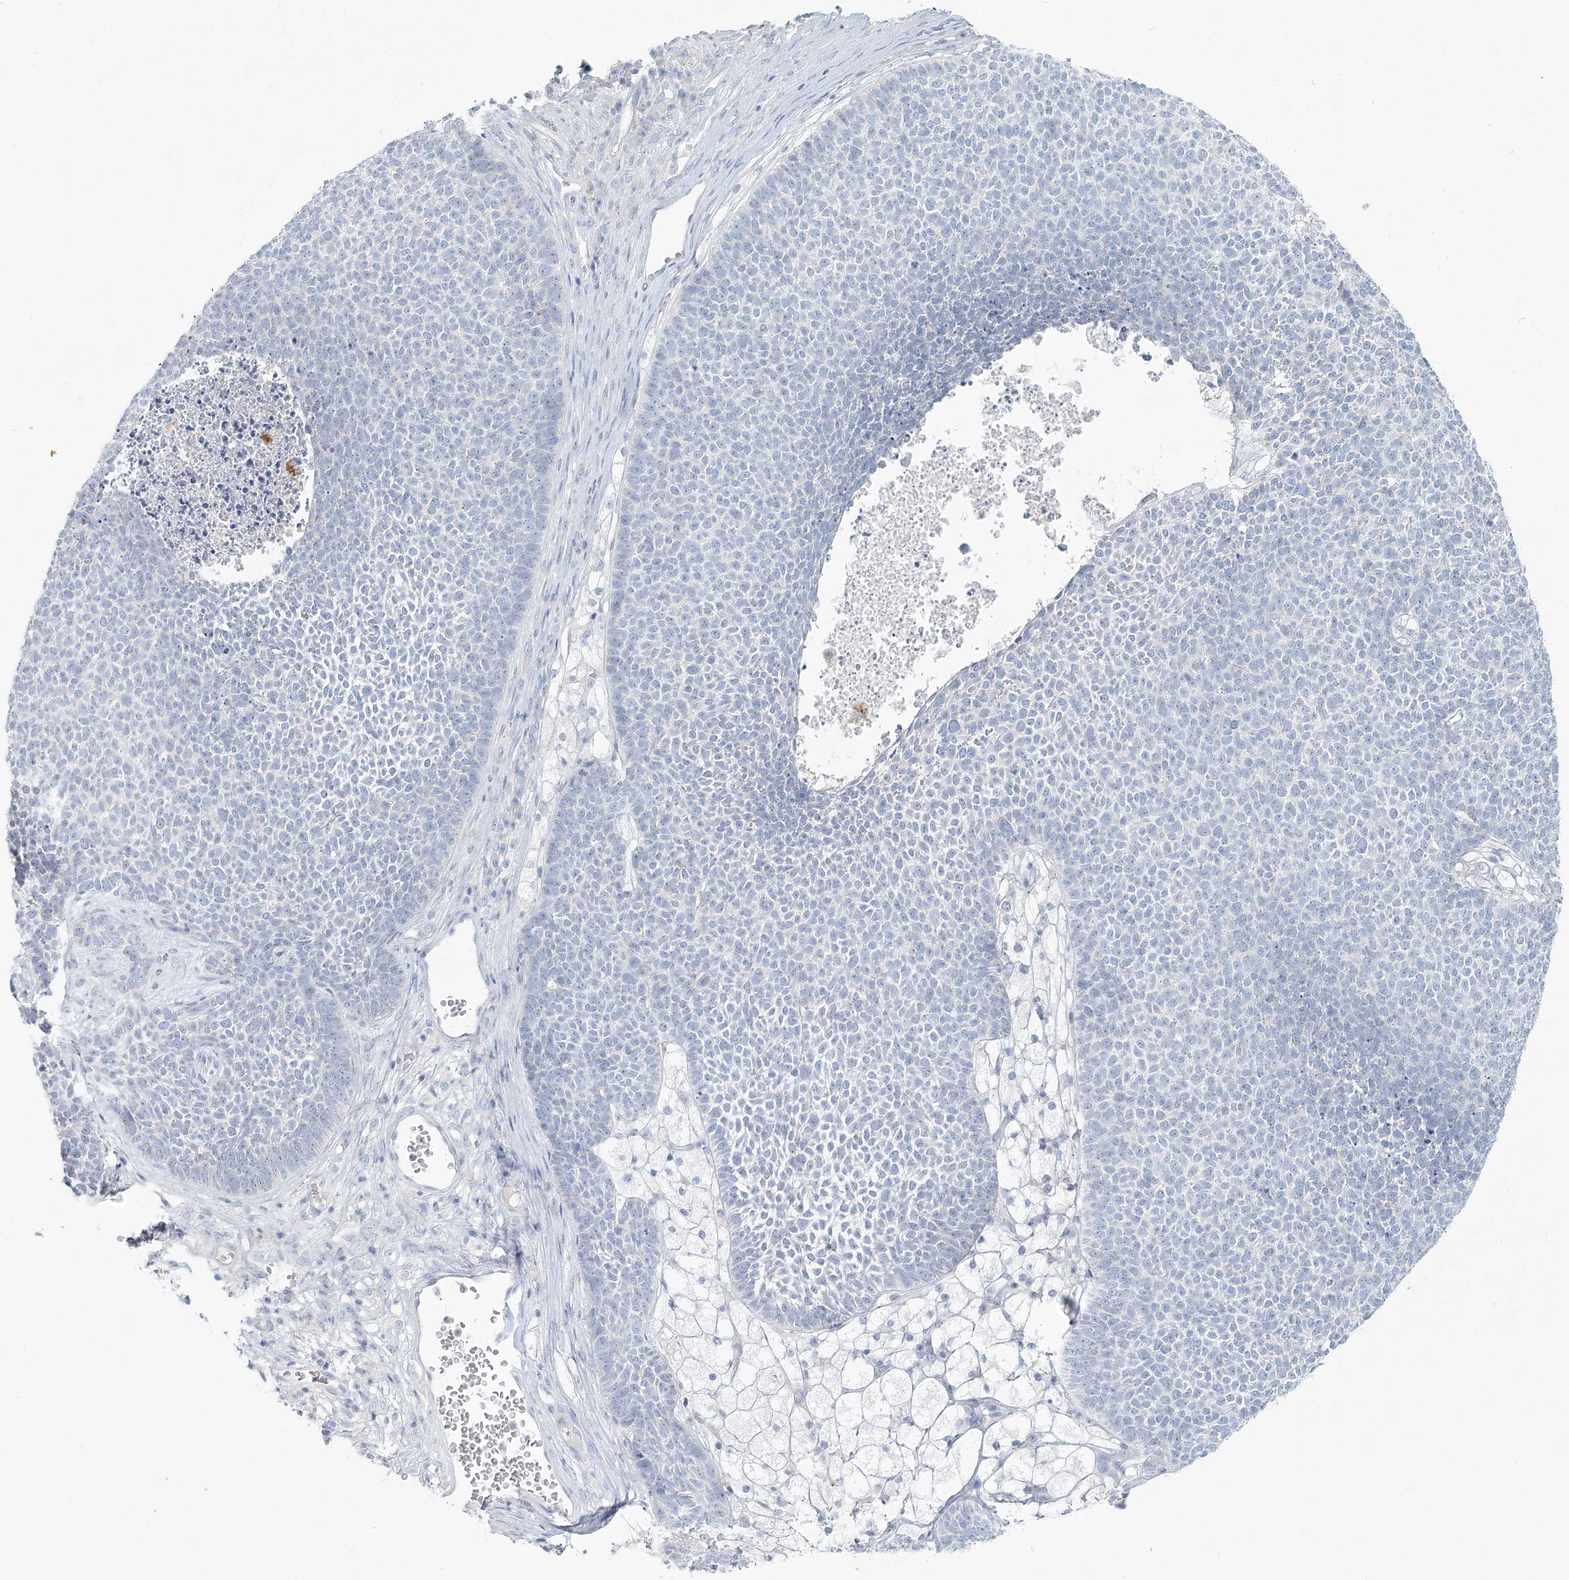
{"staining": {"intensity": "negative", "quantity": "none", "location": "none"}, "tissue": "skin cancer", "cell_type": "Tumor cells", "image_type": "cancer", "snomed": [{"axis": "morphology", "description": "Basal cell carcinoma"}, {"axis": "topography", "description": "Skin"}], "caption": "Skin cancer (basal cell carcinoma) was stained to show a protein in brown. There is no significant expression in tumor cells.", "gene": "LRP2BP", "patient": {"sex": "female", "age": 84}}